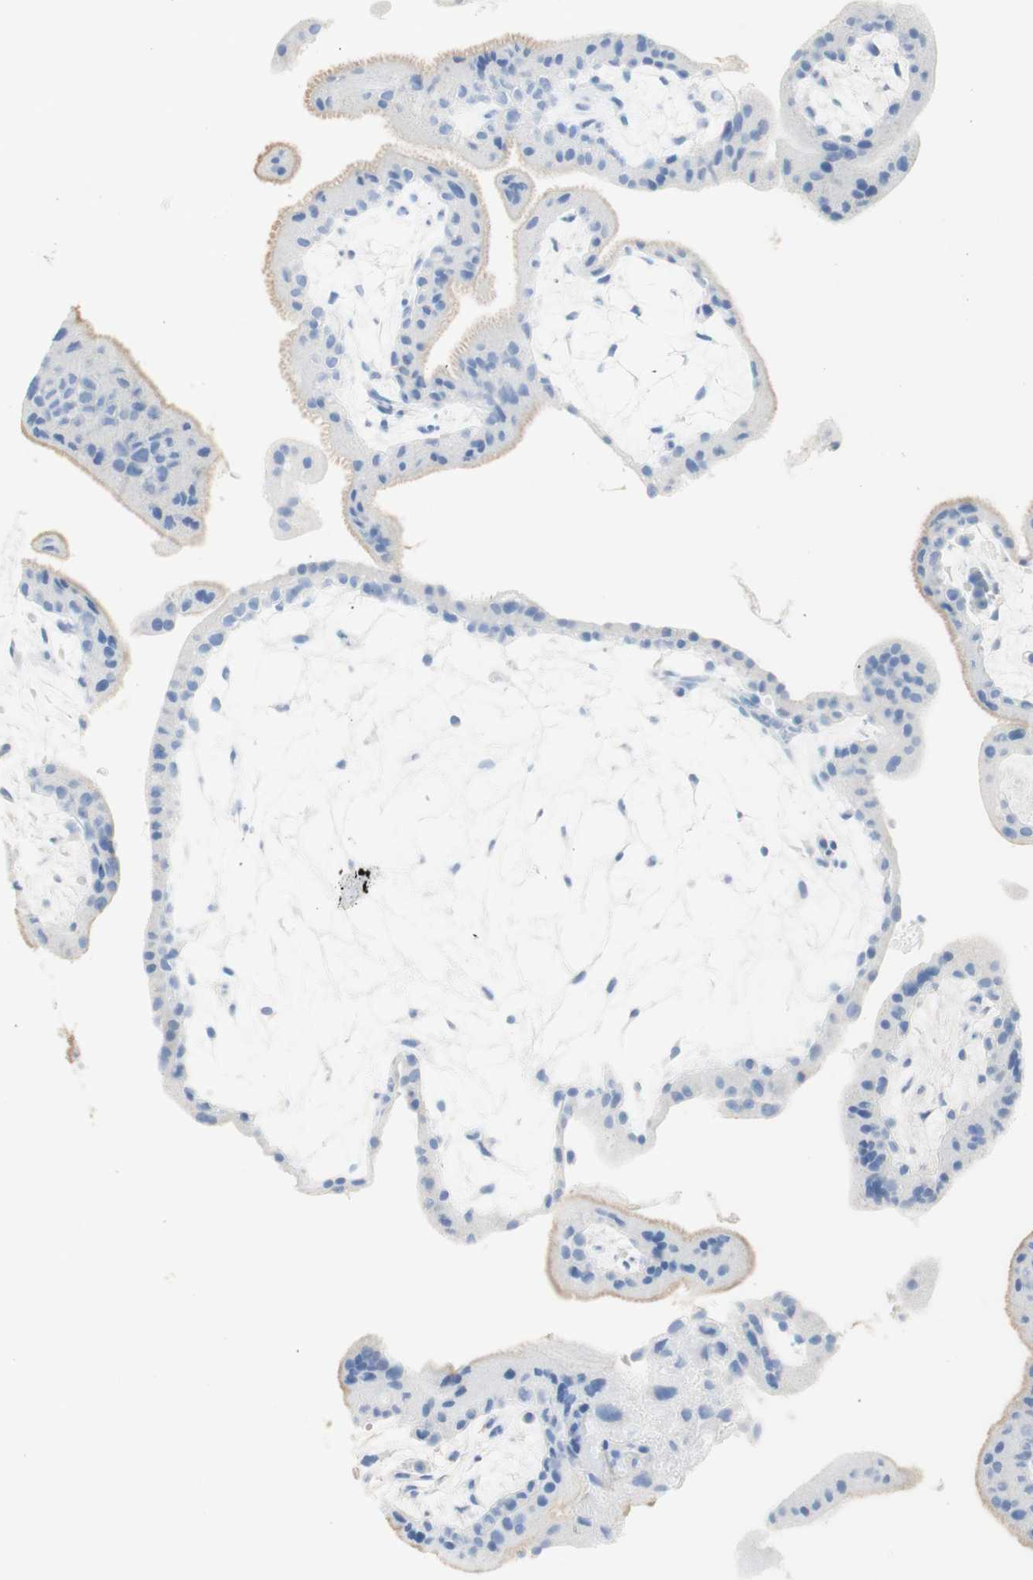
{"staining": {"intensity": "negative", "quantity": "none", "location": "none"}, "tissue": "placenta", "cell_type": "Decidual cells", "image_type": "normal", "snomed": [{"axis": "morphology", "description": "Normal tissue, NOS"}, {"axis": "topography", "description": "Placenta"}], "caption": "Decidual cells show no significant staining in normal placenta. Brightfield microscopy of immunohistochemistry (IHC) stained with DAB (brown) and hematoxylin (blue), captured at high magnification.", "gene": "TPO", "patient": {"sex": "female", "age": 35}}